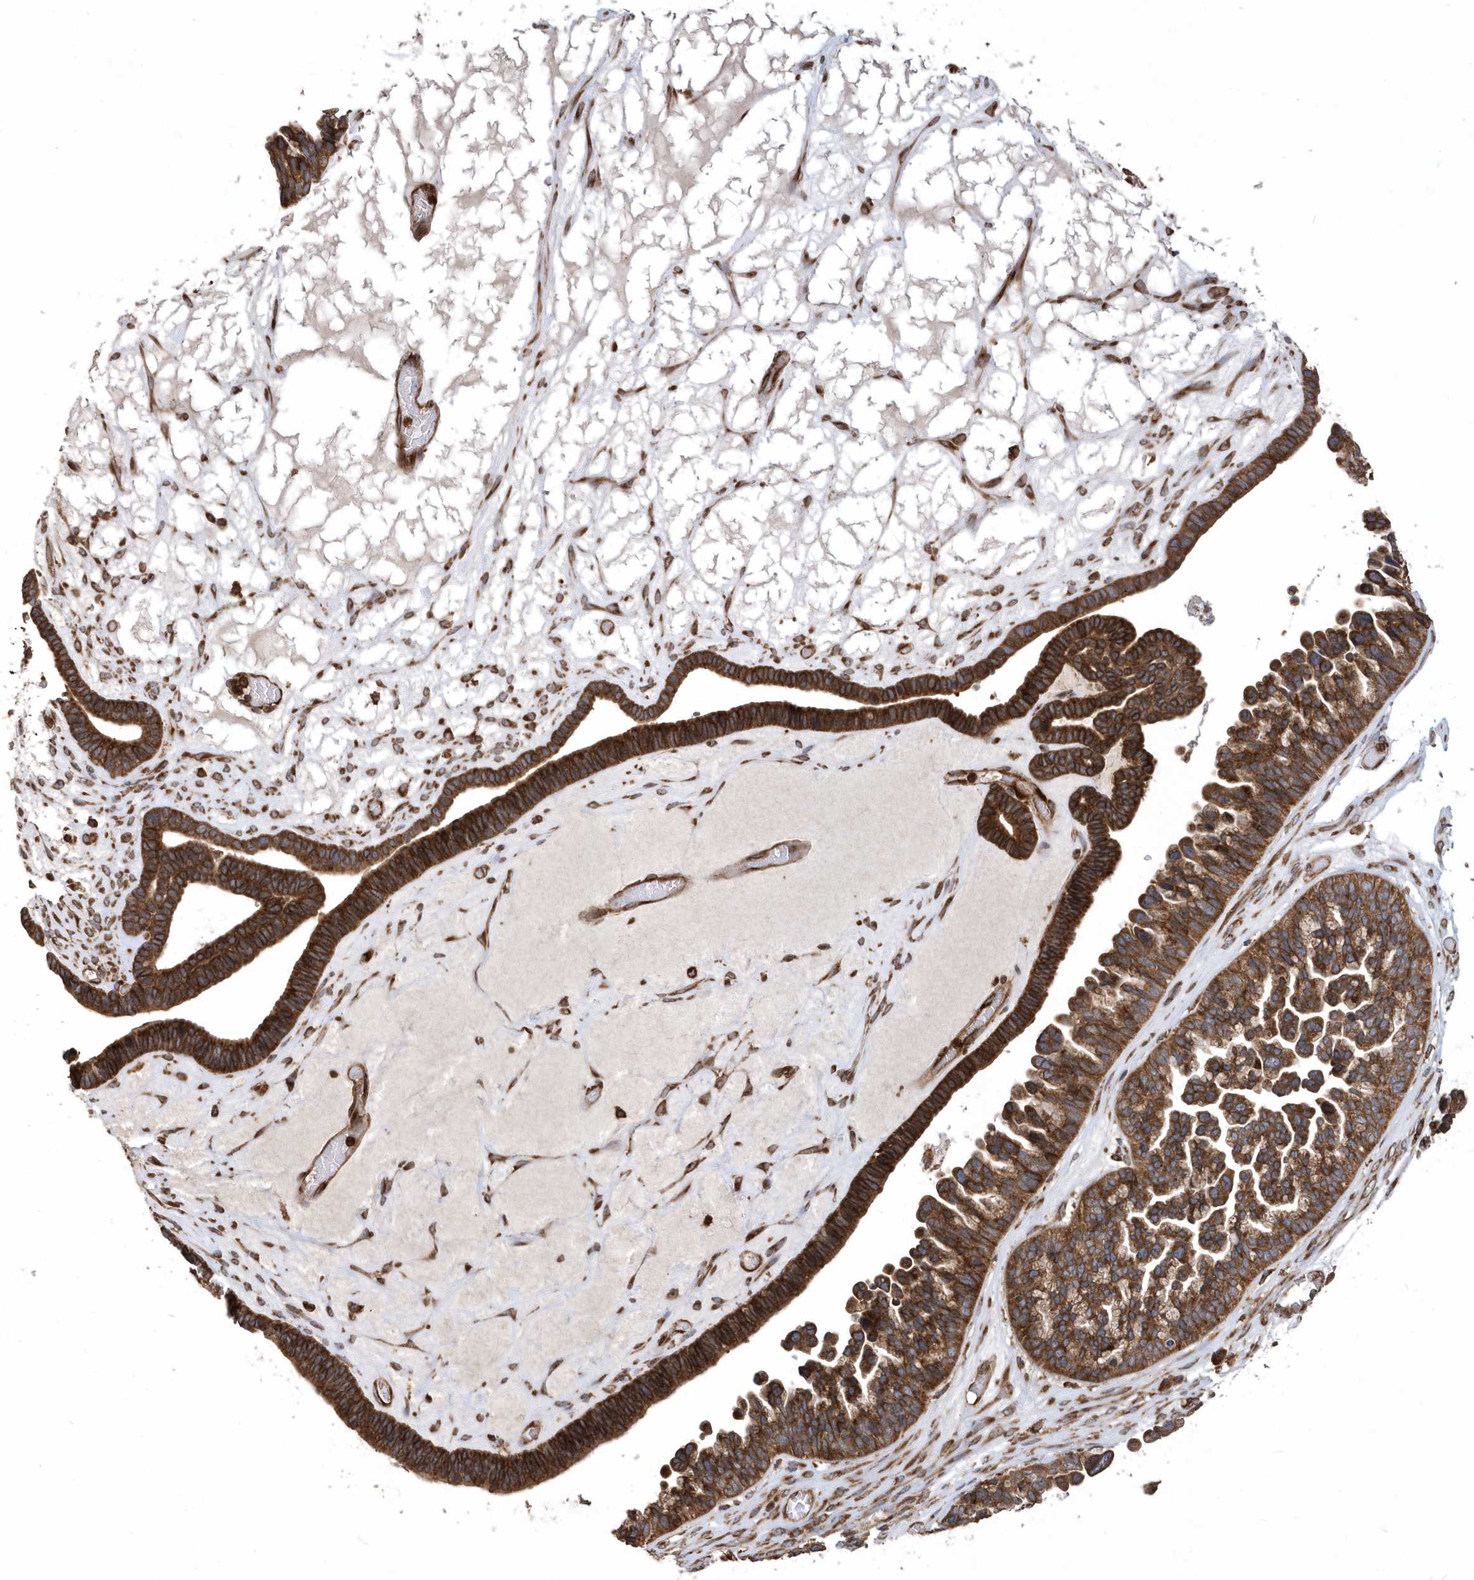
{"staining": {"intensity": "strong", "quantity": ">75%", "location": "cytoplasmic/membranous"}, "tissue": "ovarian cancer", "cell_type": "Tumor cells", "image_type": "cancer", "snomed": [{"axis": "morphology", "description": "Cystadenocarcinoma, serous, NOS"}, {"axis": "topography", "description": "Ovary"}], "caption": "Immunohistochemistry (IHC) photomicrograph of ovarian cancer stained for a protein (brown), which displays high levels of strong cytoplasmic/membranous staining in about >75% of tumor cells.", "gene": "WASHC5", "patient": {"sex": "female", "age": 56}}